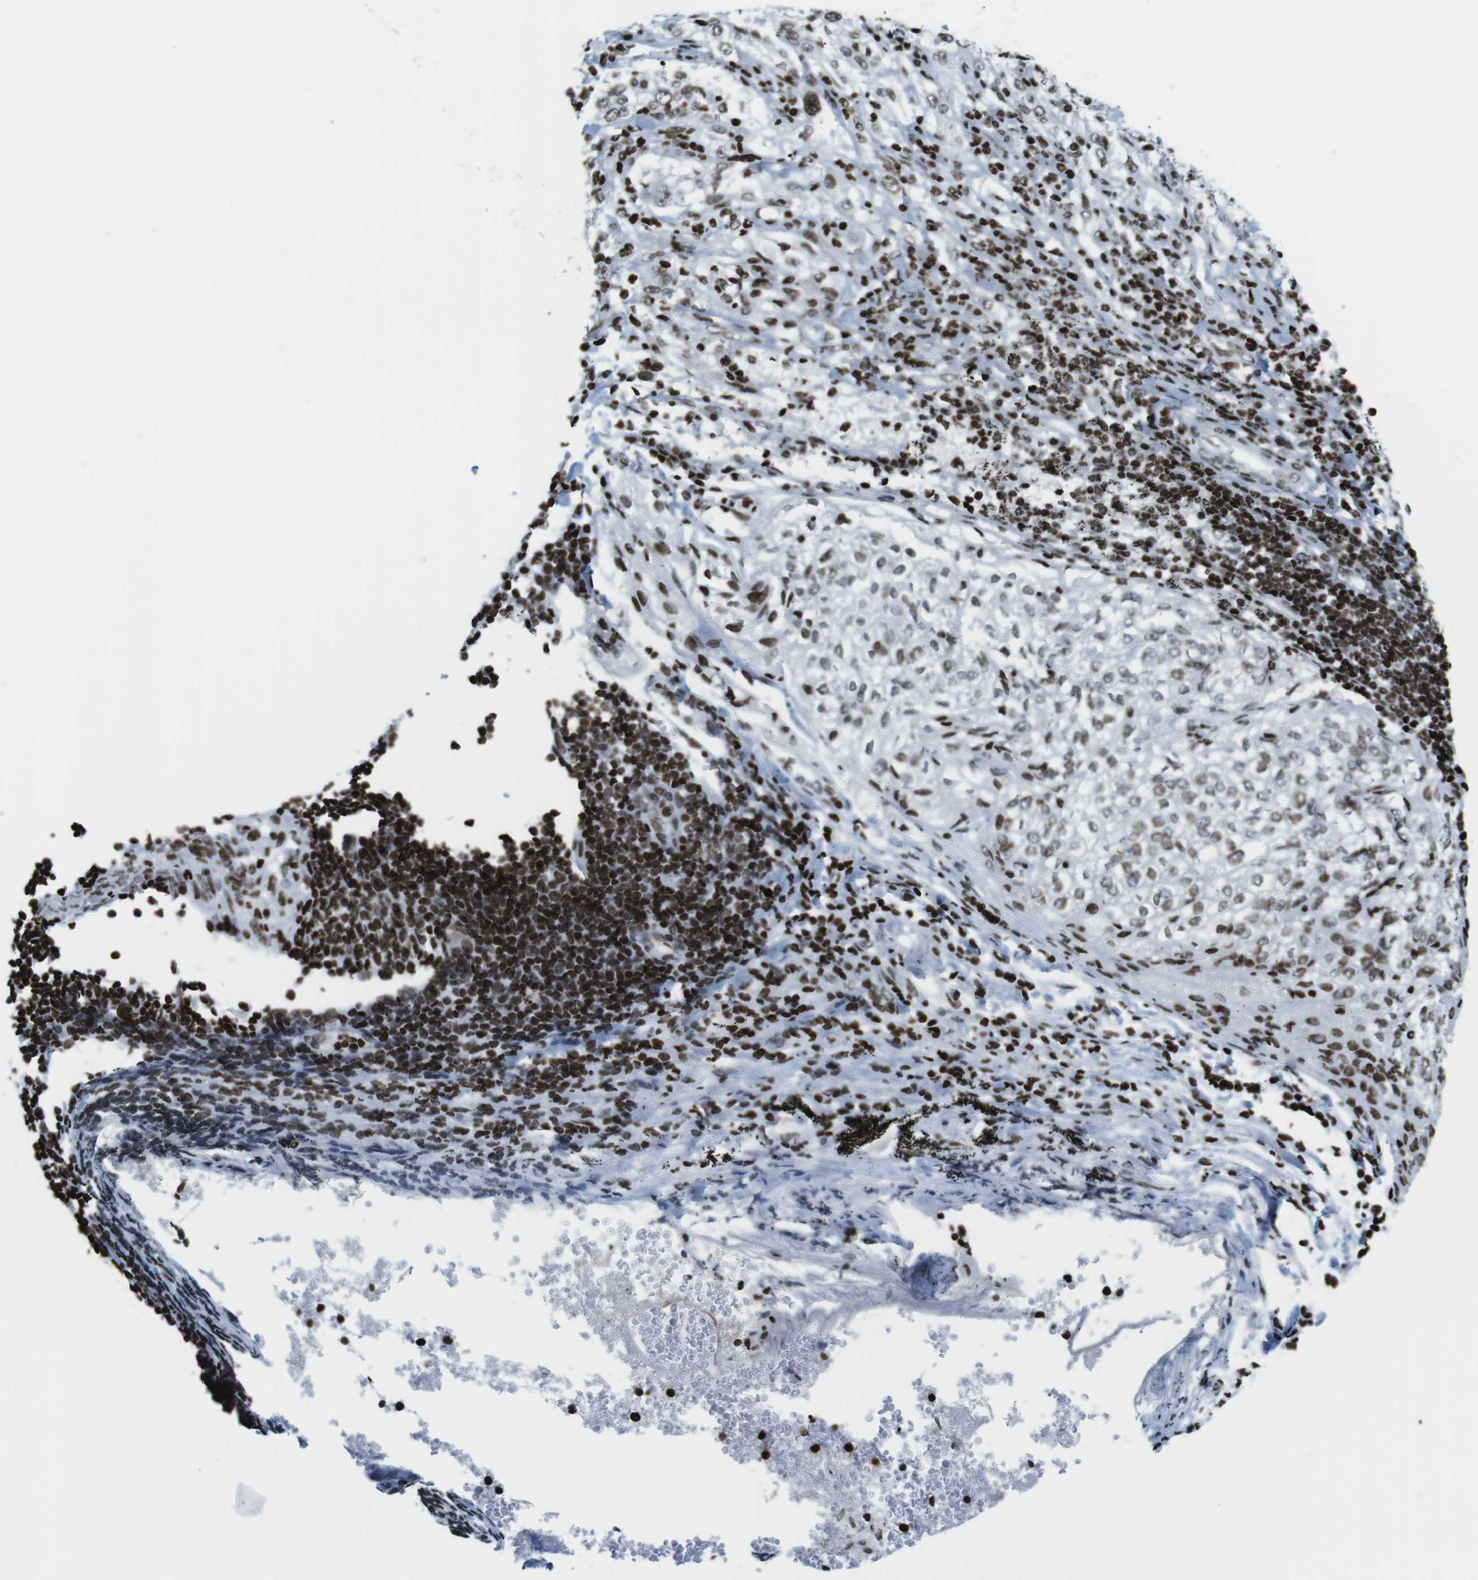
{"staining": {"intensity": "moderate", "quantity": ">75%", "location": "nuclear"}, "tissue": "lung cancer", "cell_type": "Tumor cells", "image_type": "cancer", "snomed": [{"axis": "morphology", "description": "Inflammation, NOS"}, {"axis": "morphology", "description": "Squamous cell carcinoma, NOS"}, {"axis": "topography", "description": "Lymph node"}, {"axis": "topography", "description": "Soft tissue"}, {"axis": "topography", "description": "Lung"}], "caption": "The histopathology image displays a brown stain indicating the presence of a protein in the nuclear of tumor cells in squamous cell carcinoma (lung).", "gene": "H2AC8", "patient": {"sex": "male", "age": 66}}